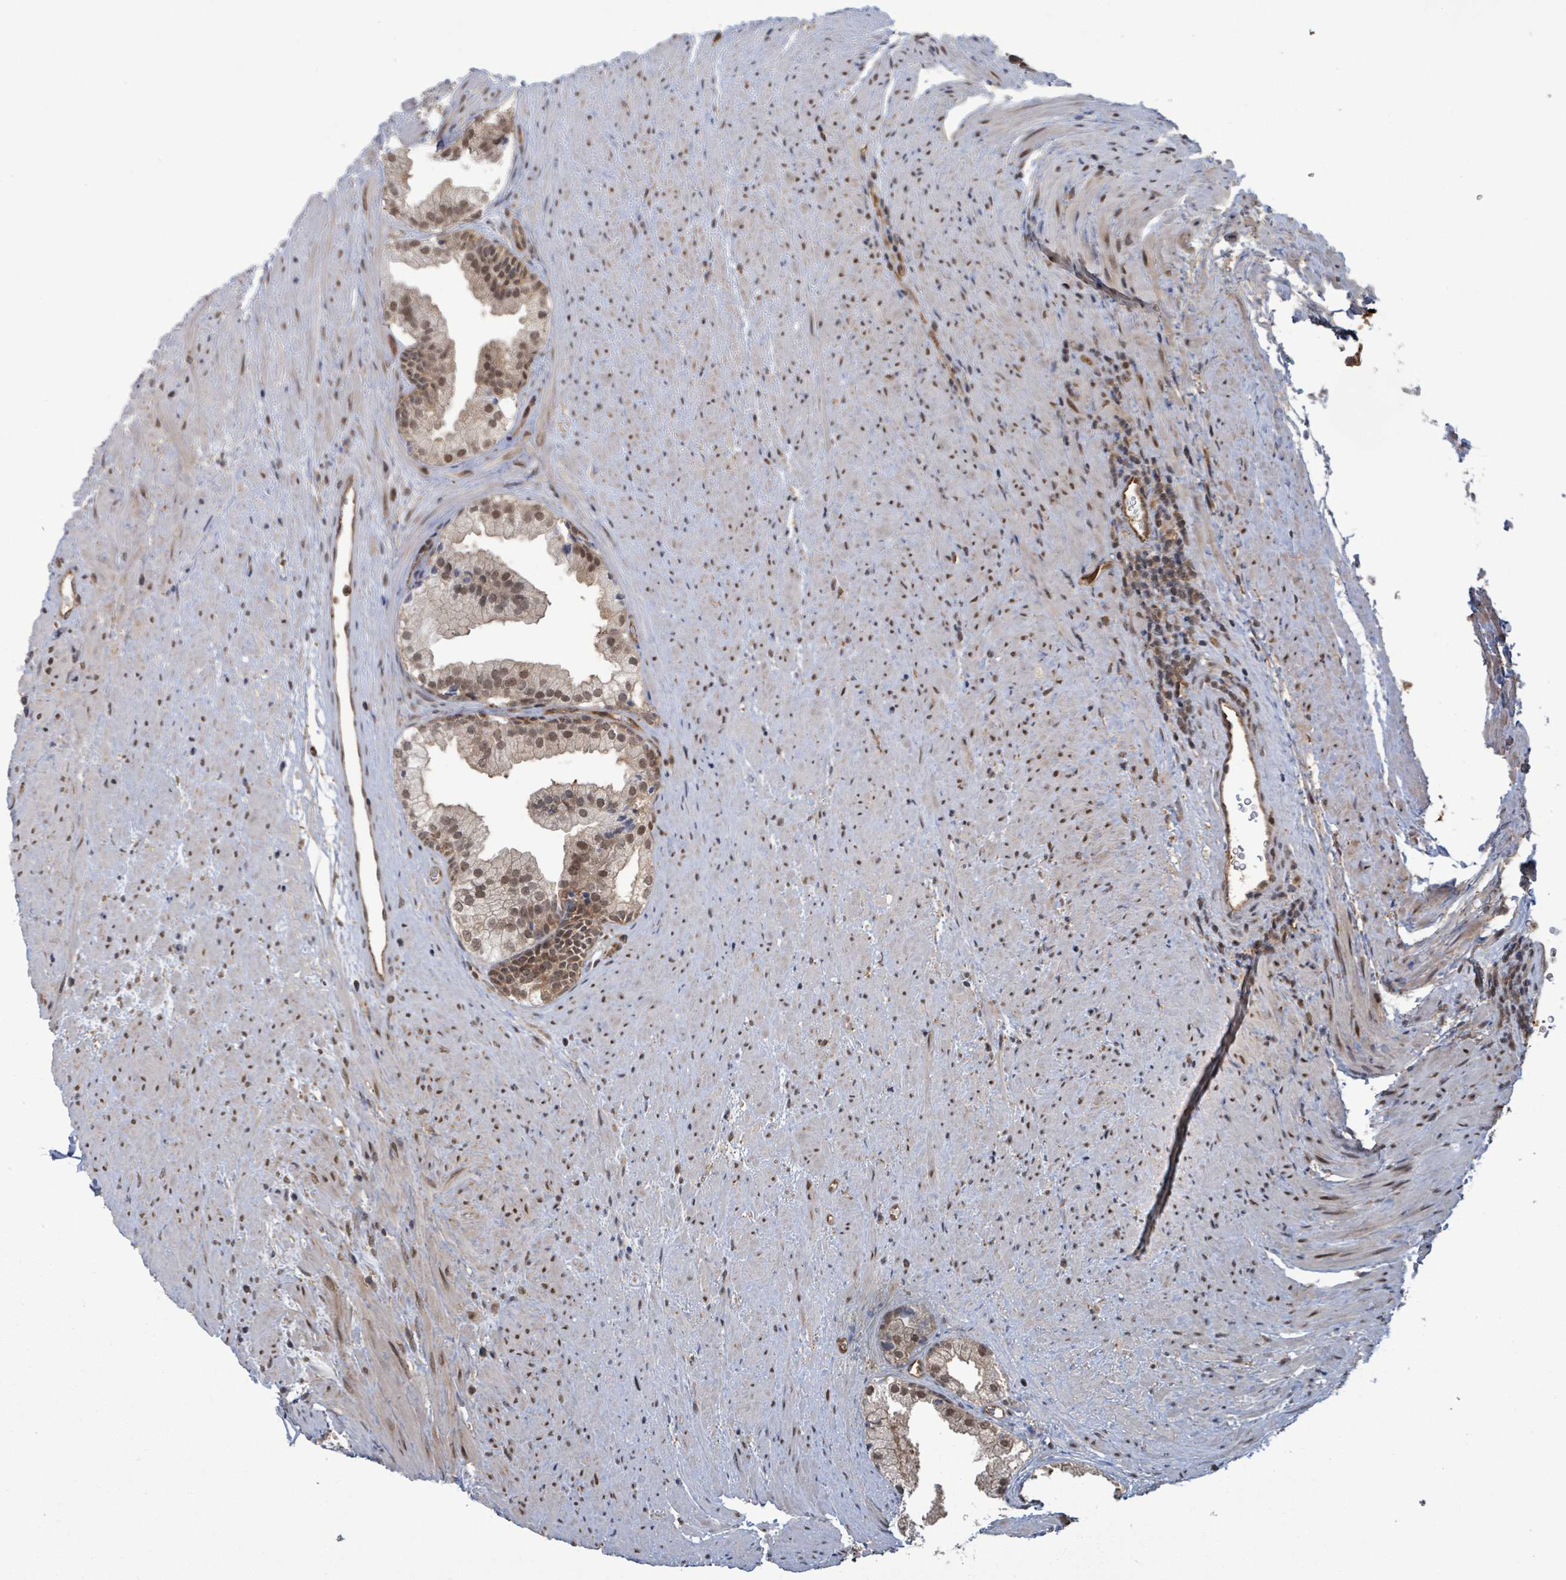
{"staining": {"intensity": "moderate", "quantity": "25%-75%", "location": "cytoplasmic/membranous,nuclear"}, "tissue": "prostate", "cell_type": "Glandular cells", "image_type": "normal", "snomed": [{"axis": "morphology", "description": "Normal tissue, NOS"}, {"axis": "topography", "description": "Prostate"}], "caption": "The image shows immunohistochemical staining of normal prostate. There is moderate cytoplasmic/membranous,nuclear positivity is identified in approximately 25%-75% of glandular cells.", "gene": "ENSG00000256500", "patient": {"sex": "male", "age": 76}}